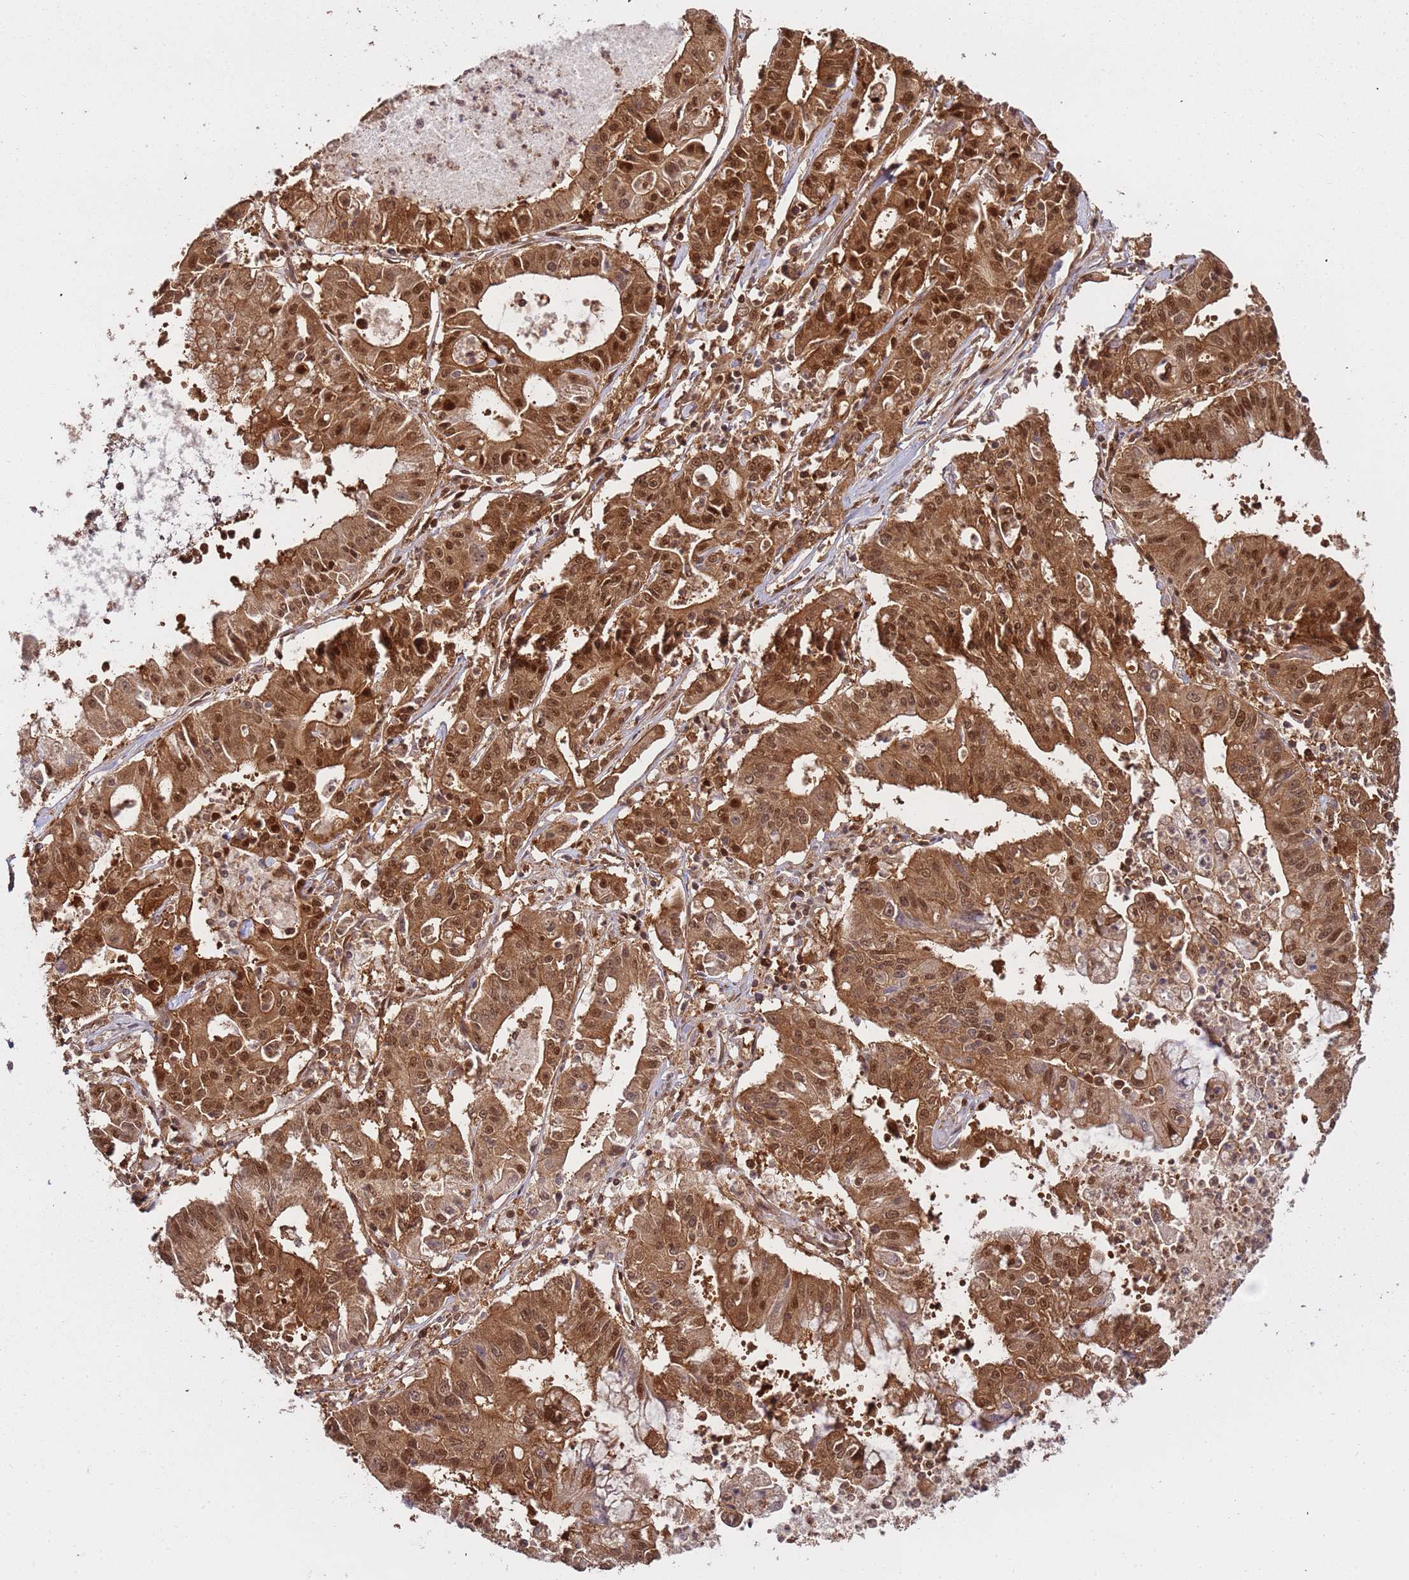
{"staining": {"intensity": "moderate", "quantity": ">75%", "location": "cytoplasmic/membranous,nuclear"}, "tissue": "ovarian cancer", "cell_type": "Tumor cells", "image_type": "cancer", "snomed": [{"axis": "morphology", "description": "Cystadenocarcinoma, mucinous, NOS"}, {"axis": "topography", "description": "Ovary"}], "caption": "Brown immunohistochemical staining in ovarian mucinous cystadenocarcinoma demonstrates moderate cytoplasmic/membranous and nuclear expression in approximately >75% of tumor cells.", "gene": "PGLS", "patient": {"sex": "female", "age": 70}}